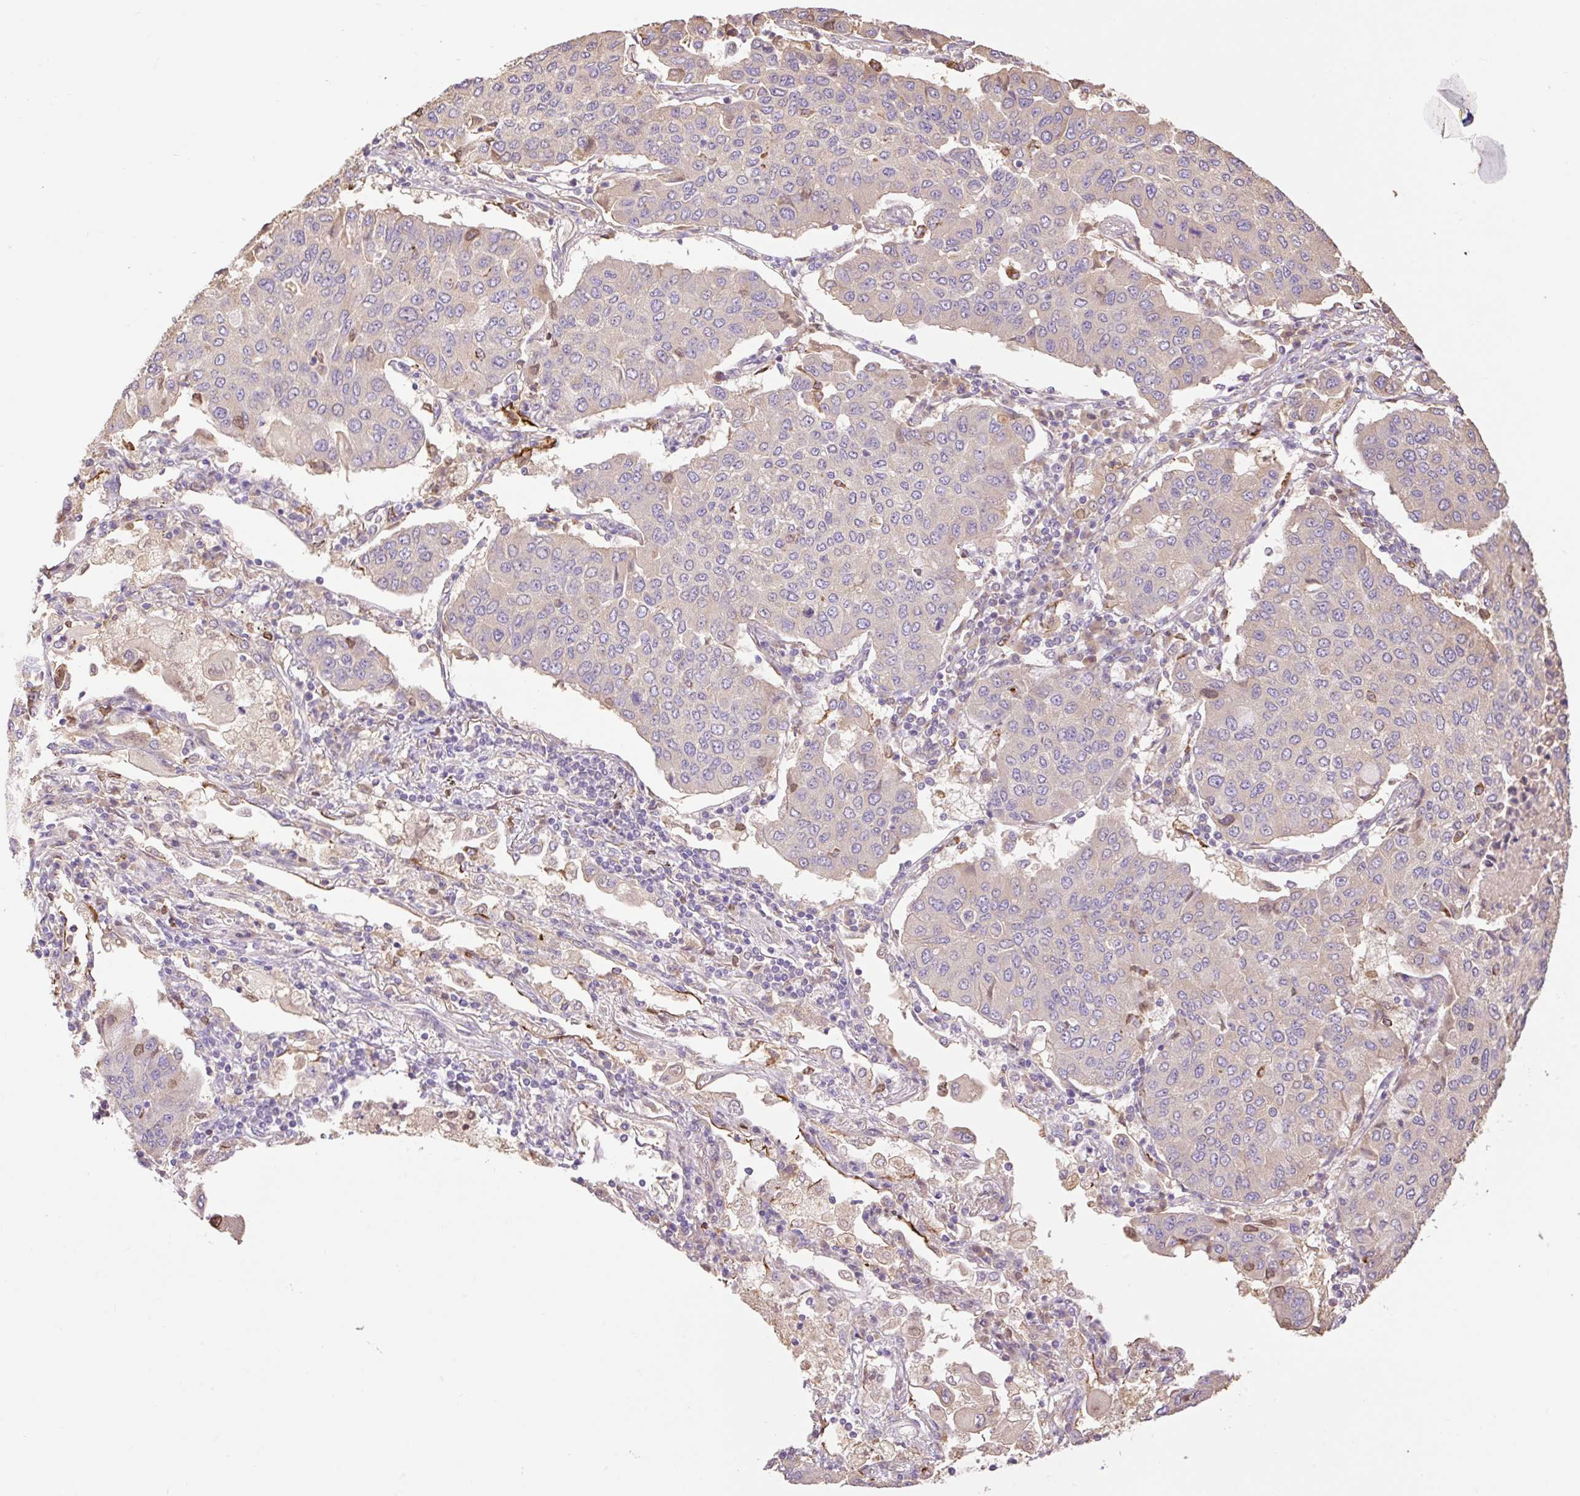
{"staining": {"intensity": "negative", "quantity": "none", "location": "none"}, "tissue": "lung cancer", "cell_type": "Tumor cells", "image_type": "cancer", "snomed": [{"axis": "morphology", "description": "Squamous cell carcinoma, NOS"}, {"axis": "topography", "description": "Lung"}], "caption": "A histopathology image of human lung cancer (squamous cell carcinoma) is negative for staining in tumor cells. (DAB (3,3'-diaminobenzidine) immunohistochemistry (IHC) visualized using brightfield microscopy, high magnification).", "gene": "DESI1", "patient": {"sex": "male", "age": 74}}